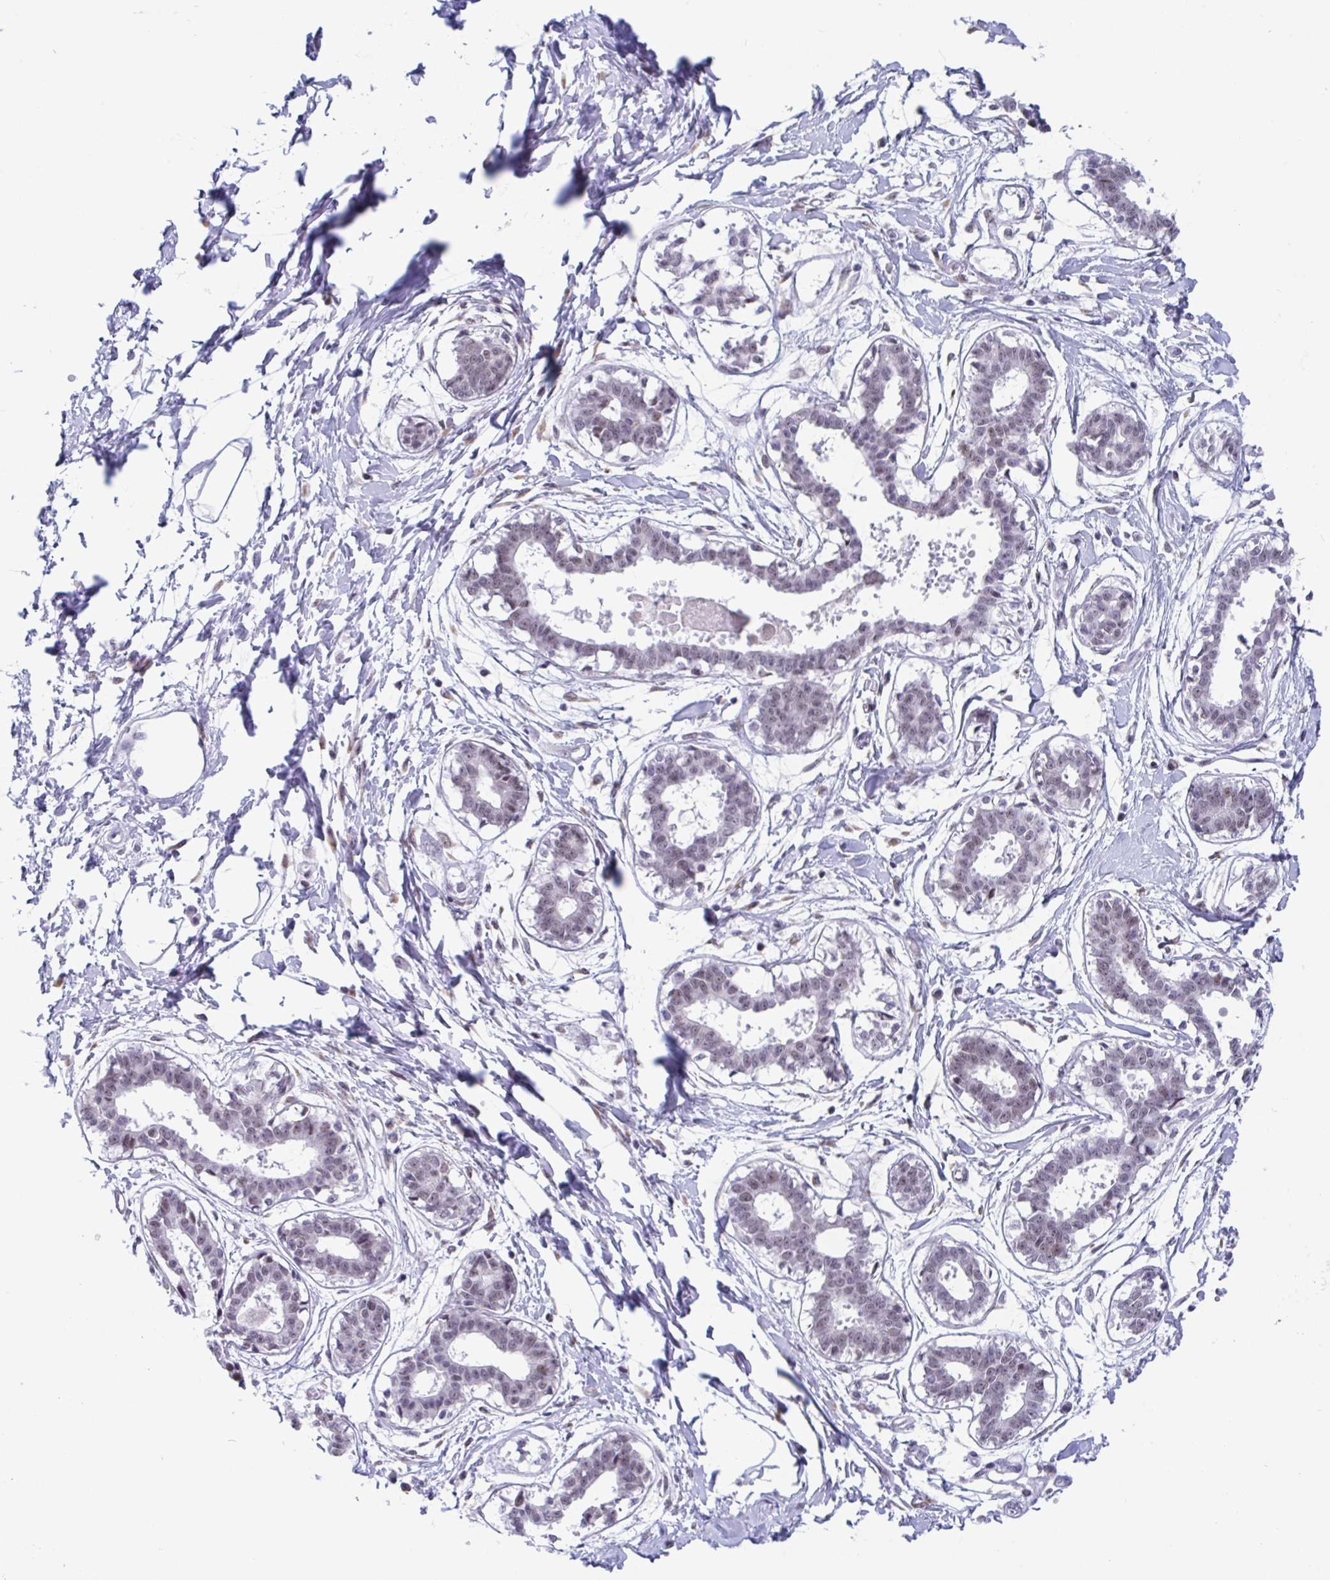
{"staining": {"intensity": "negative", "quantity": "none", "location": "none"}, "tissue": "breast", "cell_type": "Adipocytes", "image_type": "normal", "snomed": [{"axis": "morphology", "description": "Normal tissue, NOS"}, {"axis": "topography", "description": "Breast"}], "caption": "DAB immunohistochemical staining of benign human breast demonstrates no significant positivity in adipocytes. Nuclei are stained in blue.", "gene": "WDR72", "patient": {"sex": "female", "age": 45}}